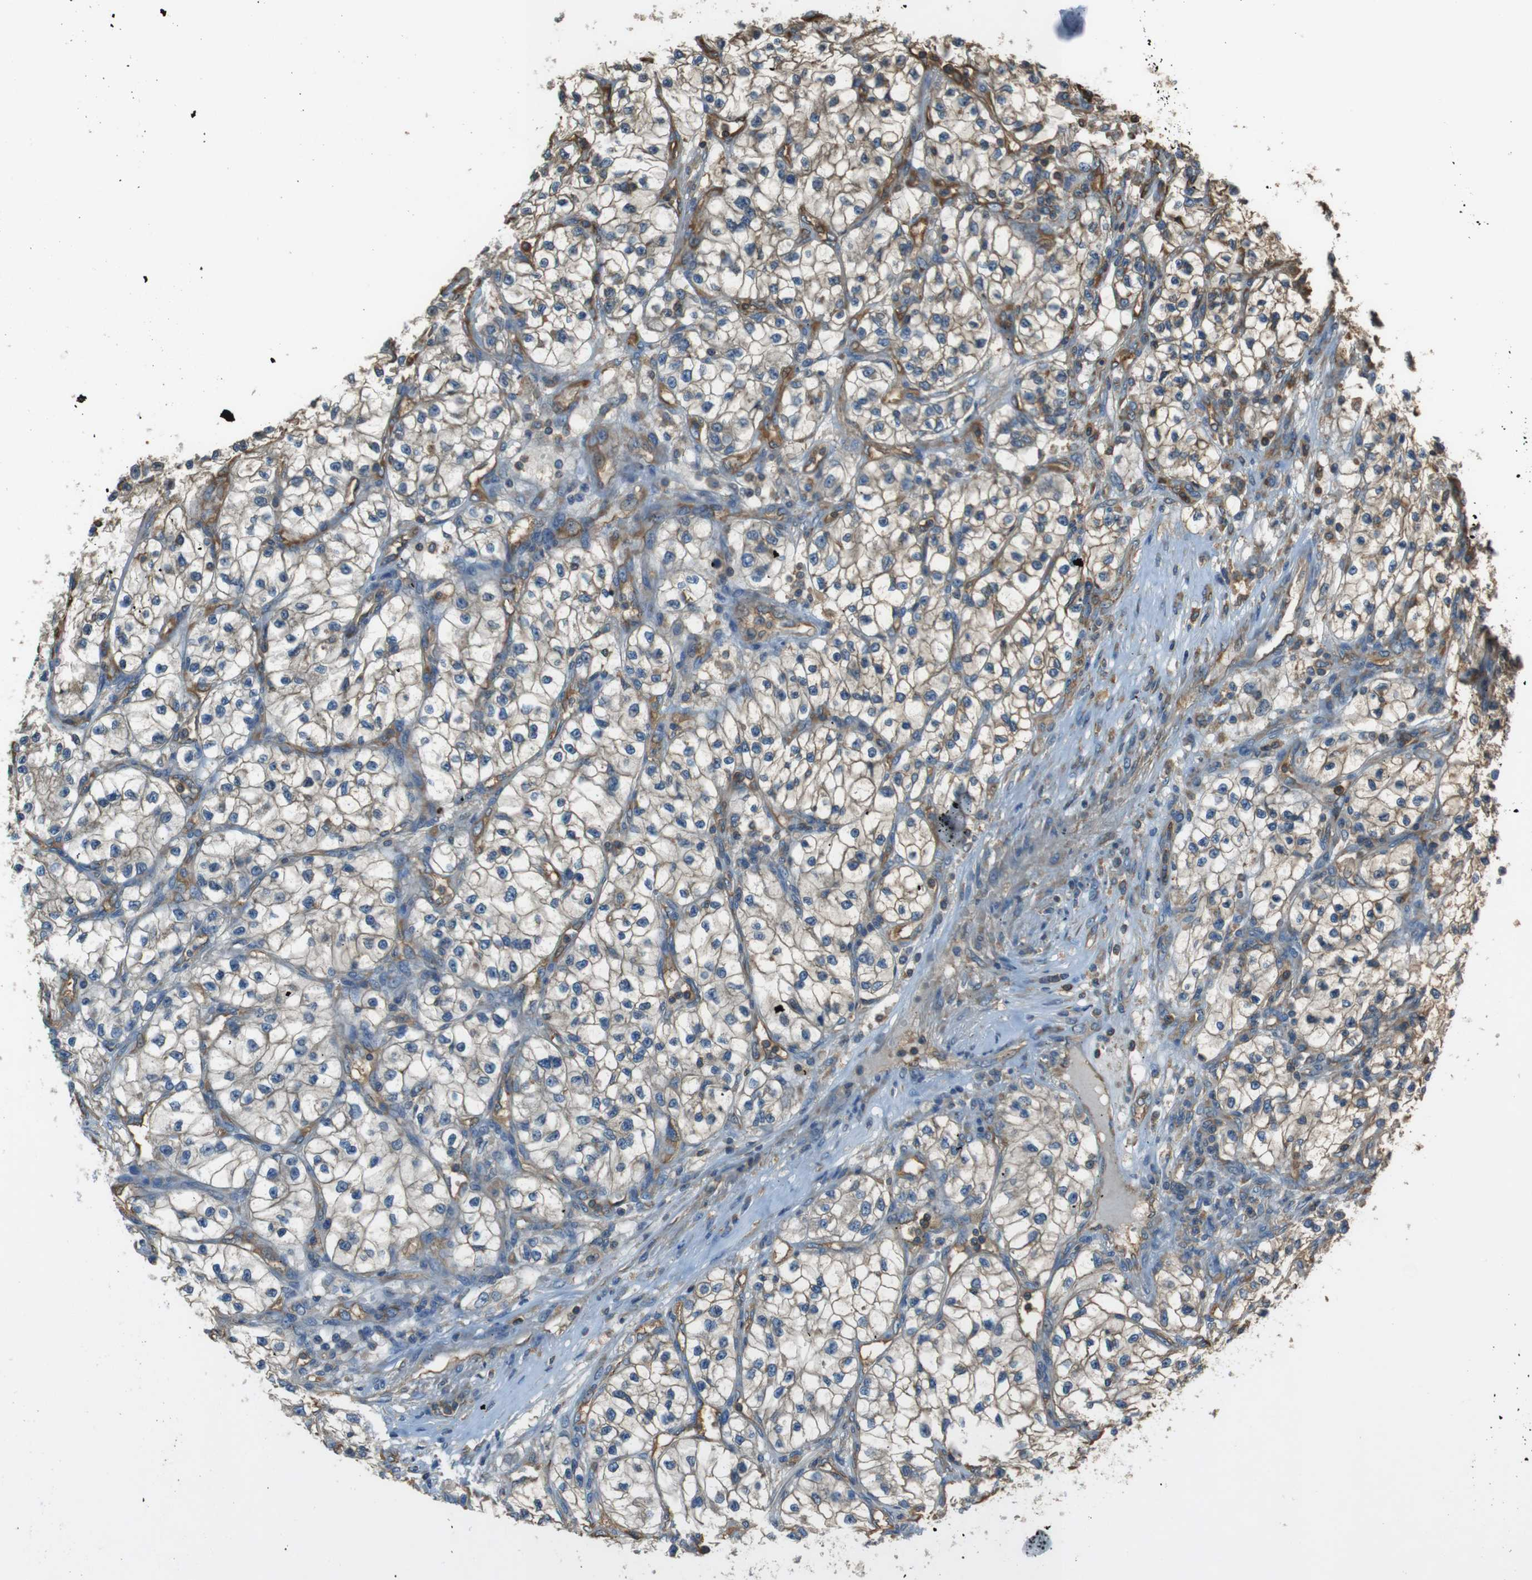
{"staining": {"intensity": "weak", "quantity": "<25%", "location": "cytoplasmic/membranous"}, "tissue": "renal cancer", "cell_type": "Tumor cells", "image_type": "cancer", "snomed": [{"axis": "morphology", "description": "Adenocarcinoma, NOS"}, {"axis": "topography", "description": "Kidney"}], "caption": "The micrograph reveals no staining of tumor cells in renal cancer (adenocarcinoma).", "gene": "FCAR", "patient": {"sex": "female", "age": 57}}